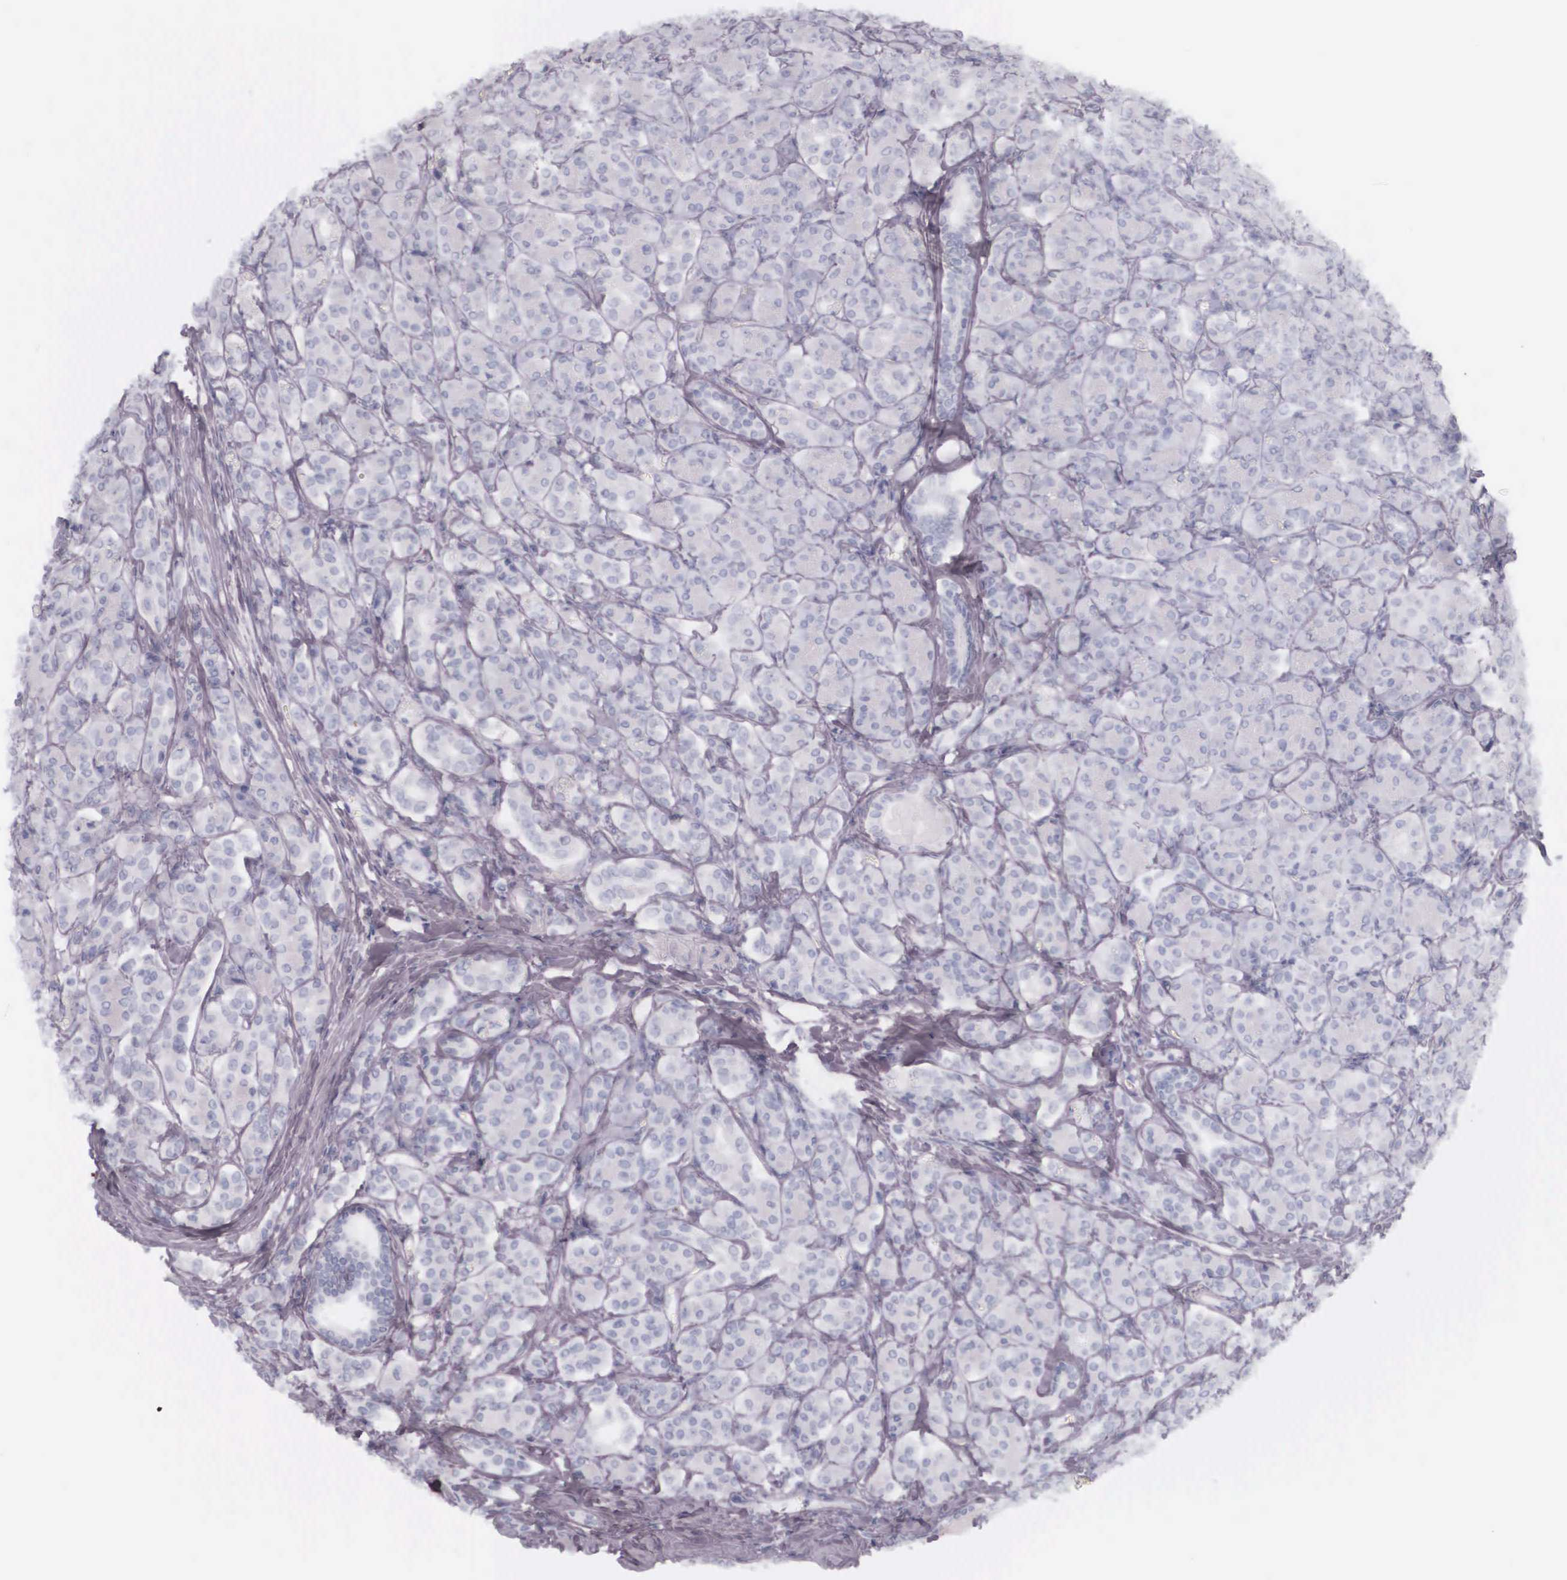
{"staining": {"intensity": "negative", "quantity": "none", "location": "none"}, "tissue": "pancreas", "cell_type": "Exocrine glandular cells", "image_type": "normal", "snomed": [{"axis": "morphology", "description": "Normal tissue, NOS"}, {"axis": "topography", "description": "Lymph node"}, {"axis": "topography", "description": "Pancreas"}], "caption": "Pancreas was stained to show a protein in brown. There is no significant staining in exocrine glandular cells. (DAB IHC with hematoxylin counter stain).", "gene": "KRT14", "patient": {"sex": "male", "age": 59}}